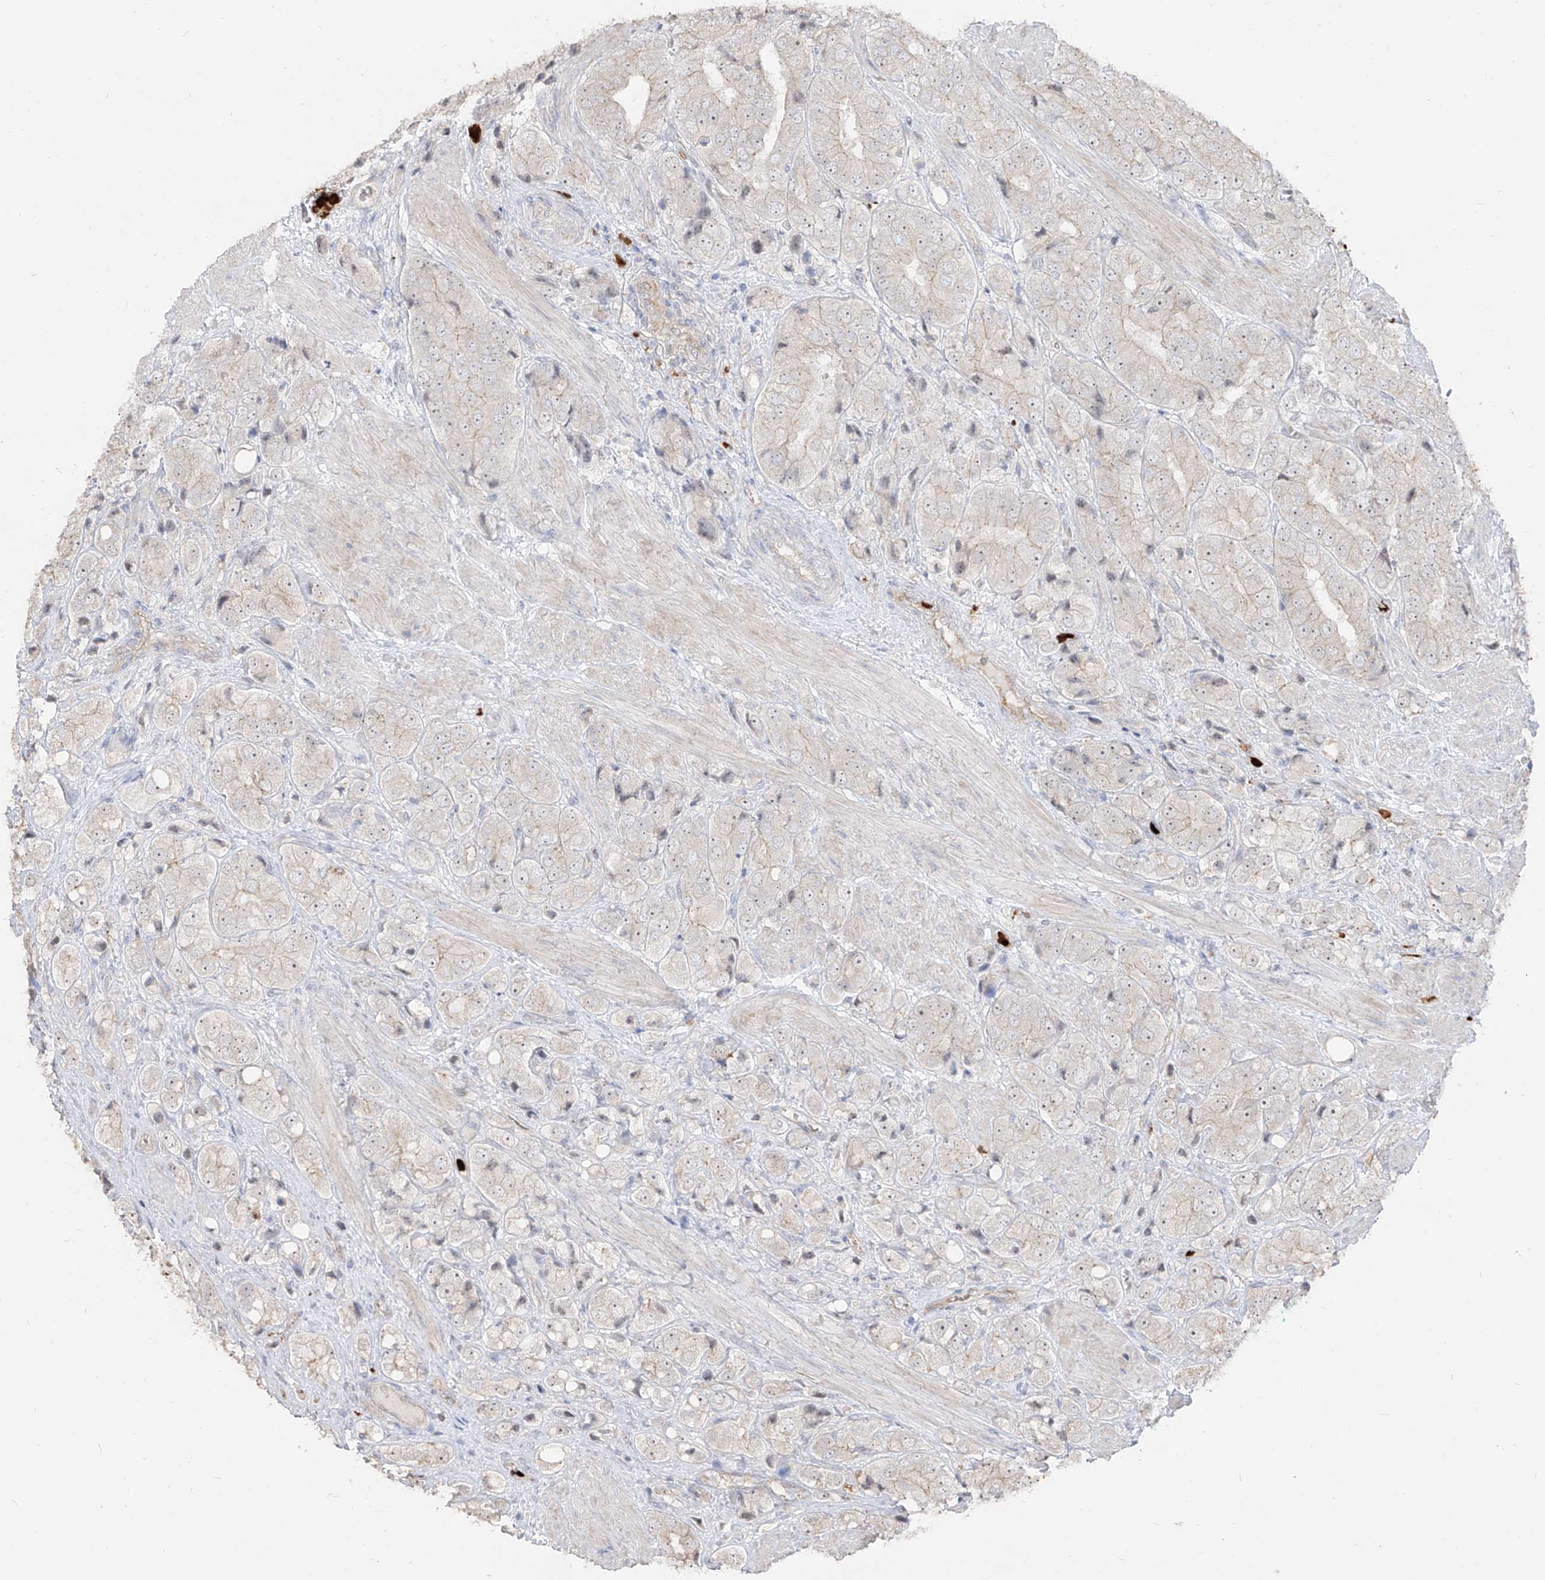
{"staining": {"intensity": "negative", "quantity": "none", "location": "none"}, "tissue": "prostate cancer", "cell_type": "Tumor cells", "image_type": "cancer", "snomed": [{"axis": "morphology", "description": "Adenocarcinoma, High grade"}, {"axis": "topography", "description": "Prostate"}], "caption": "DAB immunohistochemical staining of prostate high-grade adenocarcinoma shows no significant positivity in tumor cells.", "gene": "ZNF227", "patient": {"sex": "male", "age": 50}}